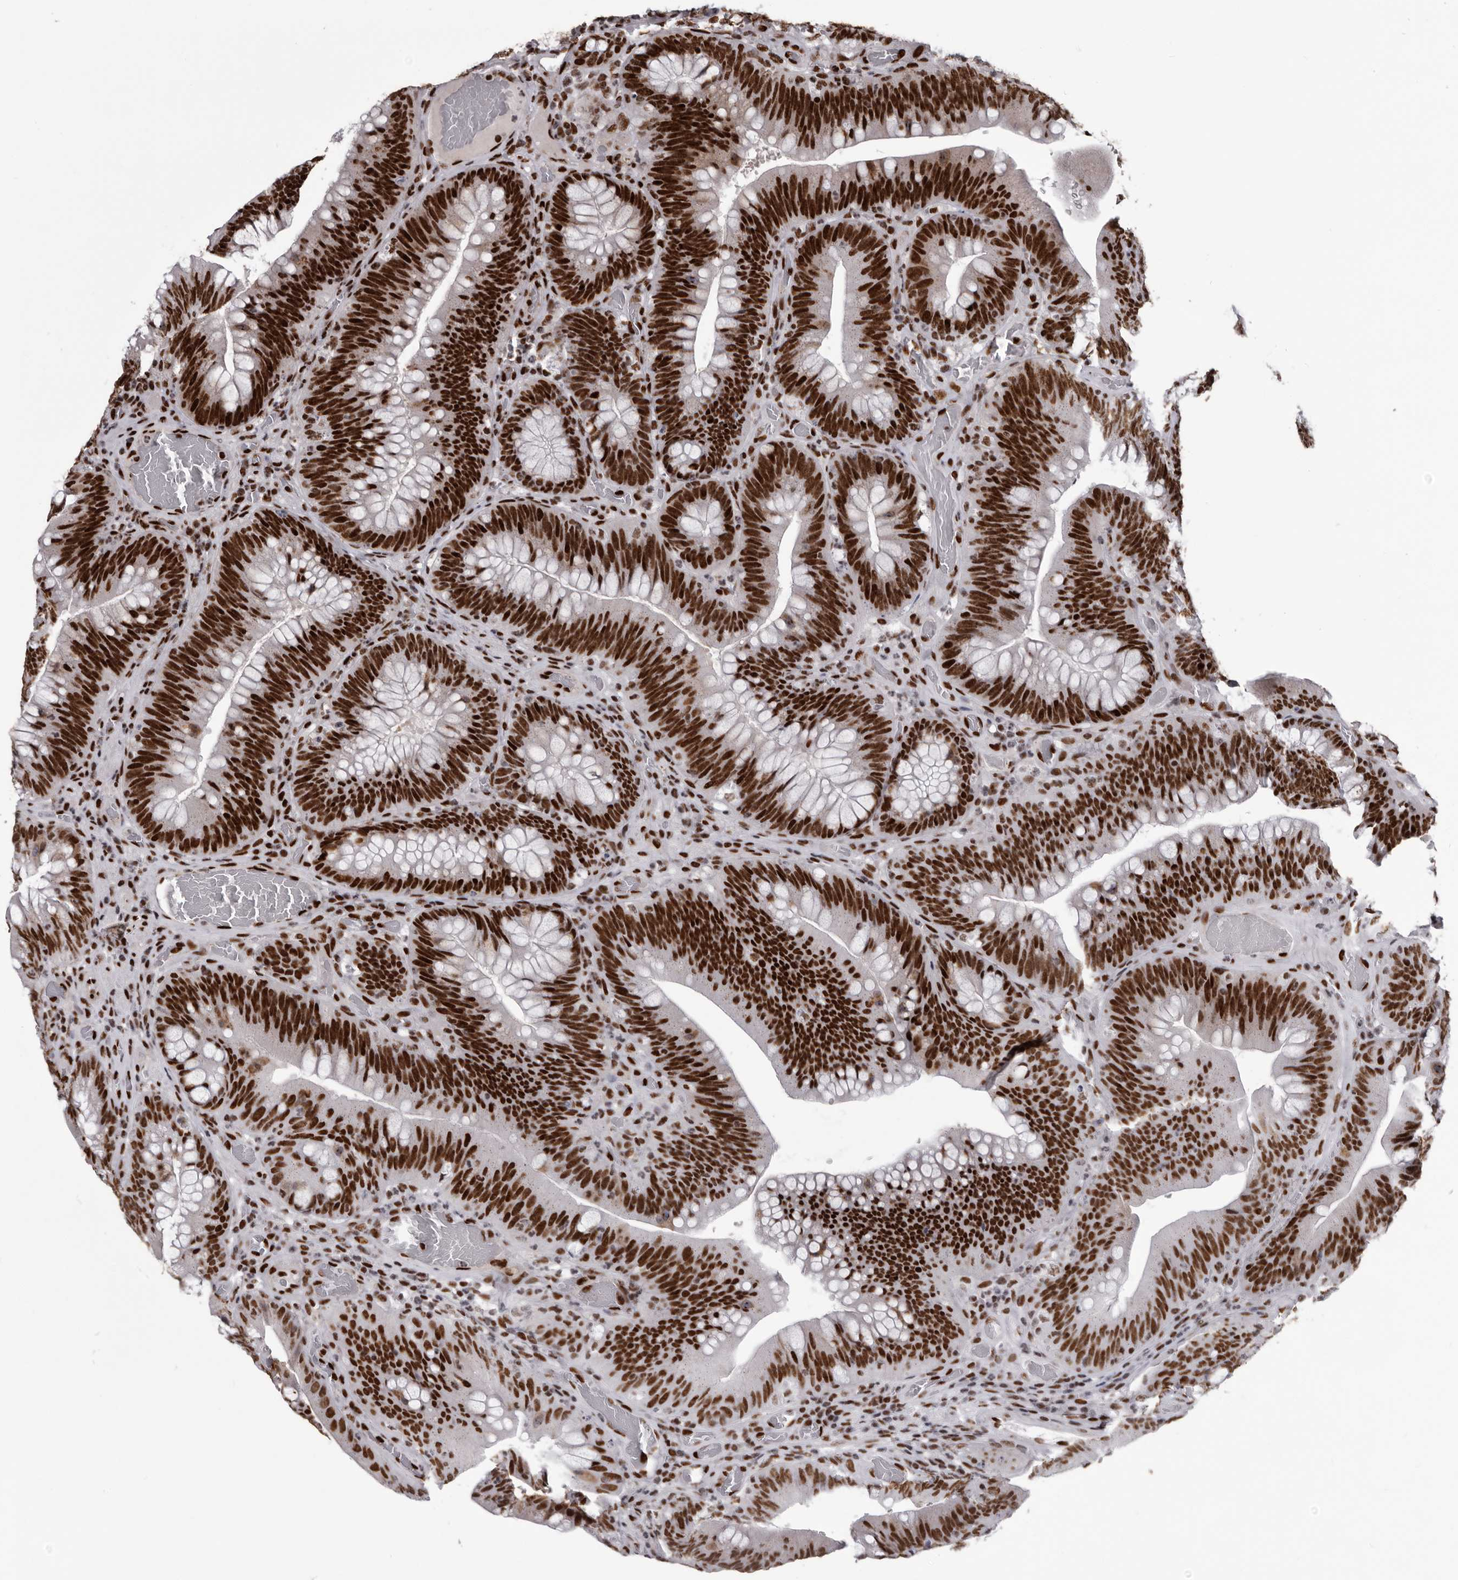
{"staining": {"intensity": "strong", "quantity": ">75%", "location": "nuclear"}, "tissue": "colorectal cancer", "cell_type": "Tumor cells", "image_type": "cancer", "snomed": [{"axis": "morphology", "description": "Normal tissue, NOS"}, {"axis": "topography", "description": "Colon"}], "caption": "This micrograph demonstrates colorectal cancer stained with immunohistochemistry (IHC) to label a protein in brown. The nuclear of tumor cells show strong positivity for the protein. Nuclei are counter-stained blue.", "gene": "NUMA1", "patient": {"sex": "female", "age": 82}}